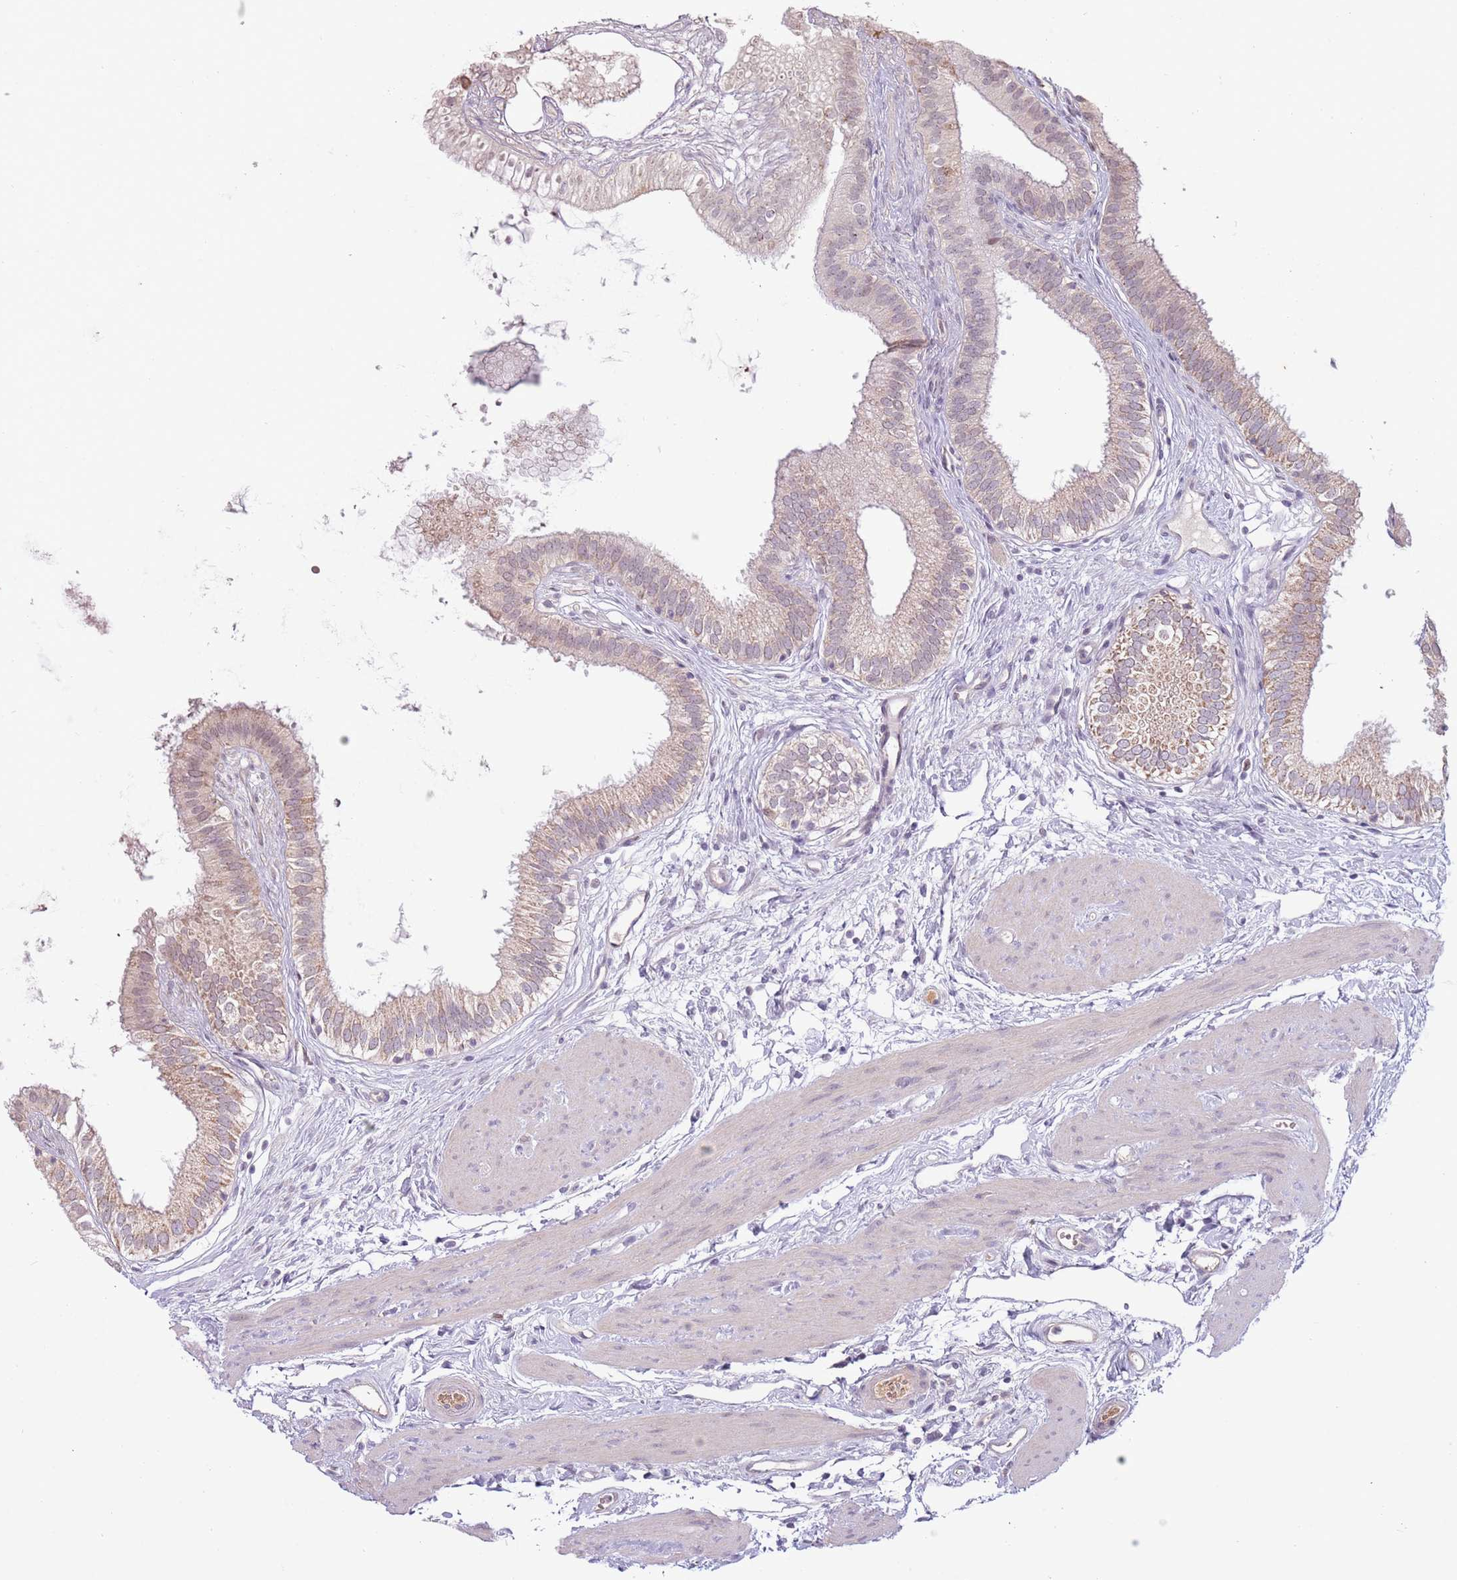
{"staining": {"intensity": "weak", "quantity": "25%-75%", "location": "cytoplasmic/membranous"}, "tissue": "gallbladder", "cell_type": "Glandular cells", "image_type": "normal", "snomed": [{"axis": "morphology", "description": "Normal tissue, NOS"}, {"axis": "topography", "description": "Gallbladder"}], "caption": "Protein analysis of normal gallbladder shows weak cytoplasmic/membranous positivity in about 25%-75% of glandular cells. (DAB (3,3'-diaminobenzidine) IHC with brightfield microscopy, high magnification).", "gene": "SYS1", "patient": {"sex": "female", "age": 54}}